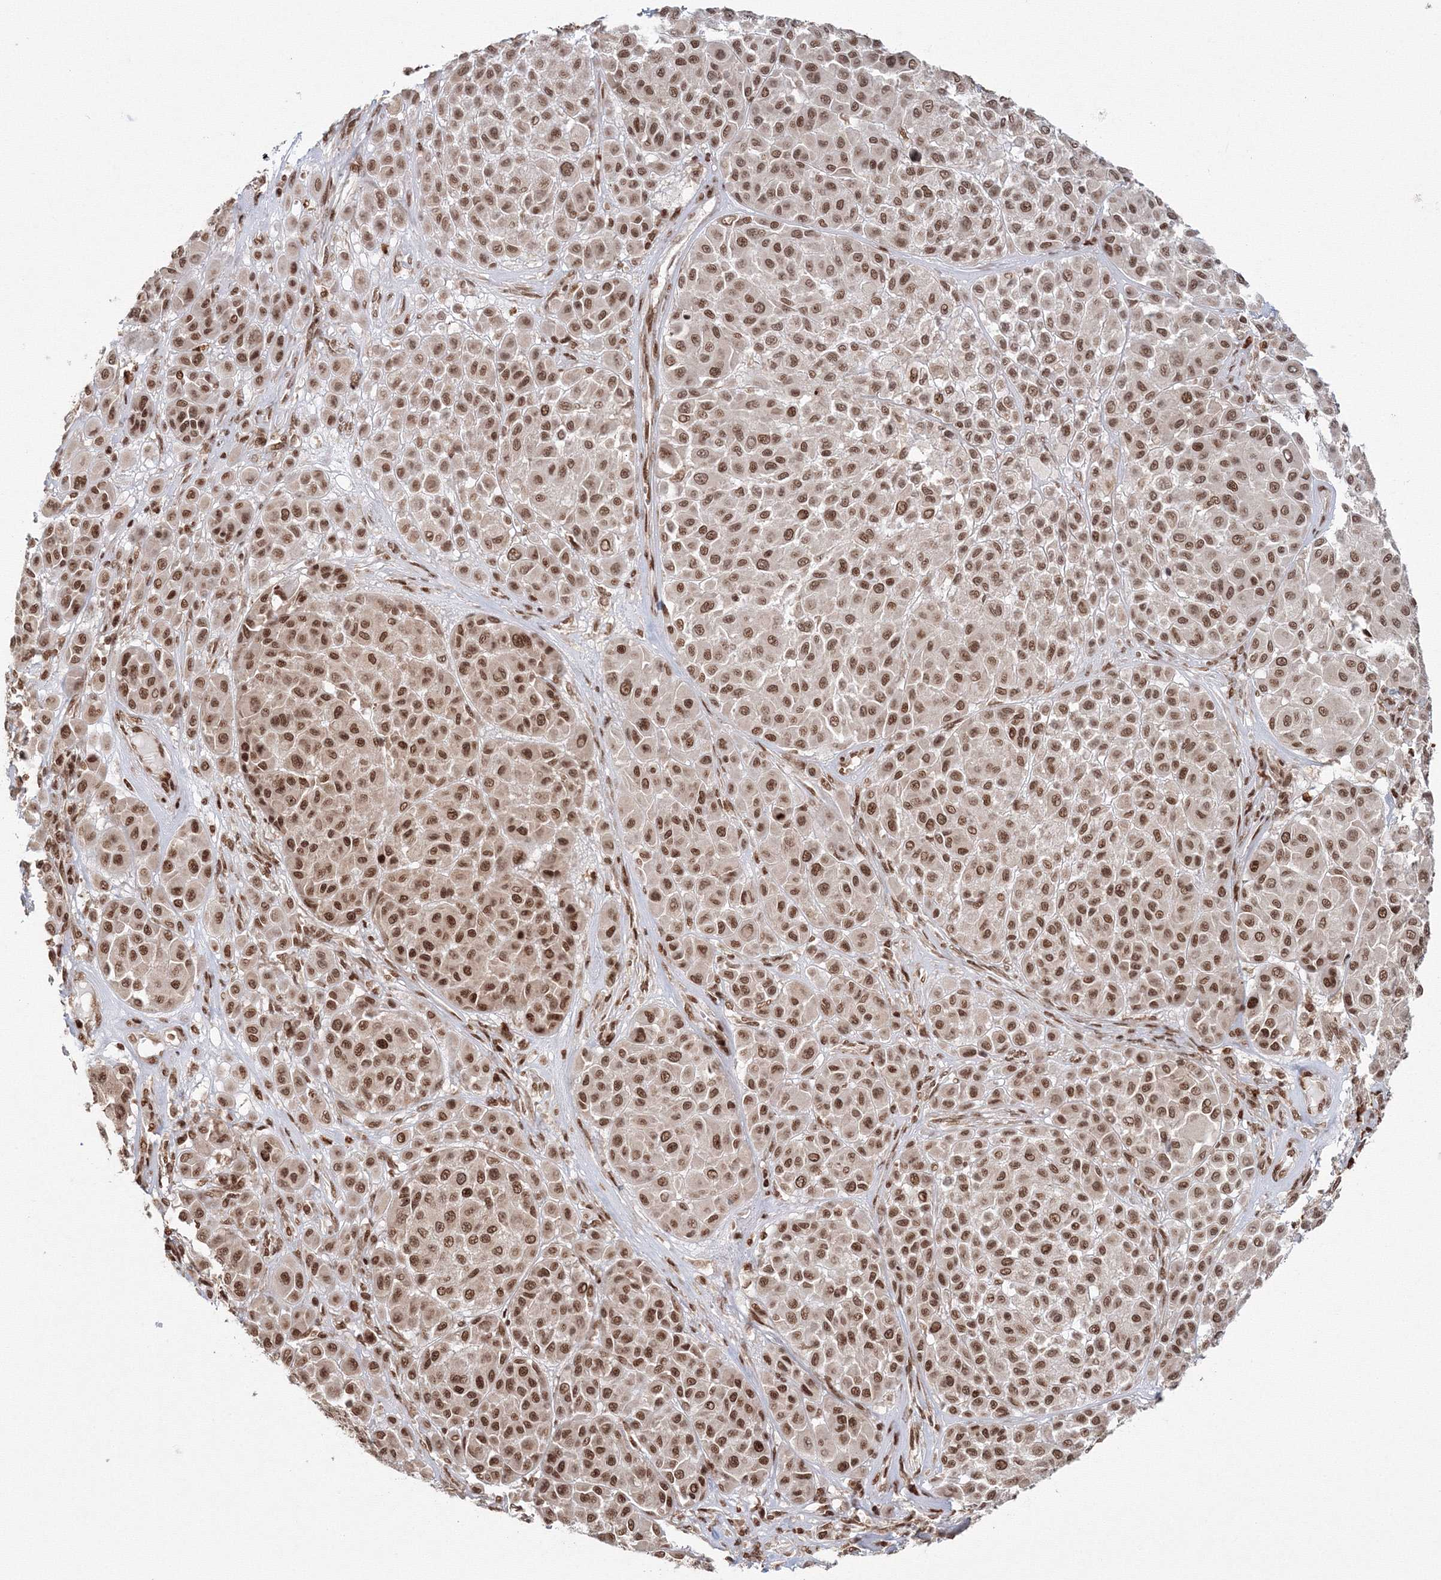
{"staining": {"intensity": "moderate", "quantity": ">75%", "location": "nuclear"}, "tissue": "melanoma", "cell_type": "Tumor cells", "image_type": "cancer", "snomed": [{"axis": "morphology", "description": "Malignant melanoma, Metastatic site"}, {"axis": "topography", "description": "Soft tissue"}], "caption": "IHC histopathology image of malignant melanoma (metastatic site) stained for a protein (brown), which demonstrates medium levels of moderate nuclear staining in approximately >75% of tumor cells.", "gene": "KIF20A", "patient": {"sex": "male", "age": 41}}